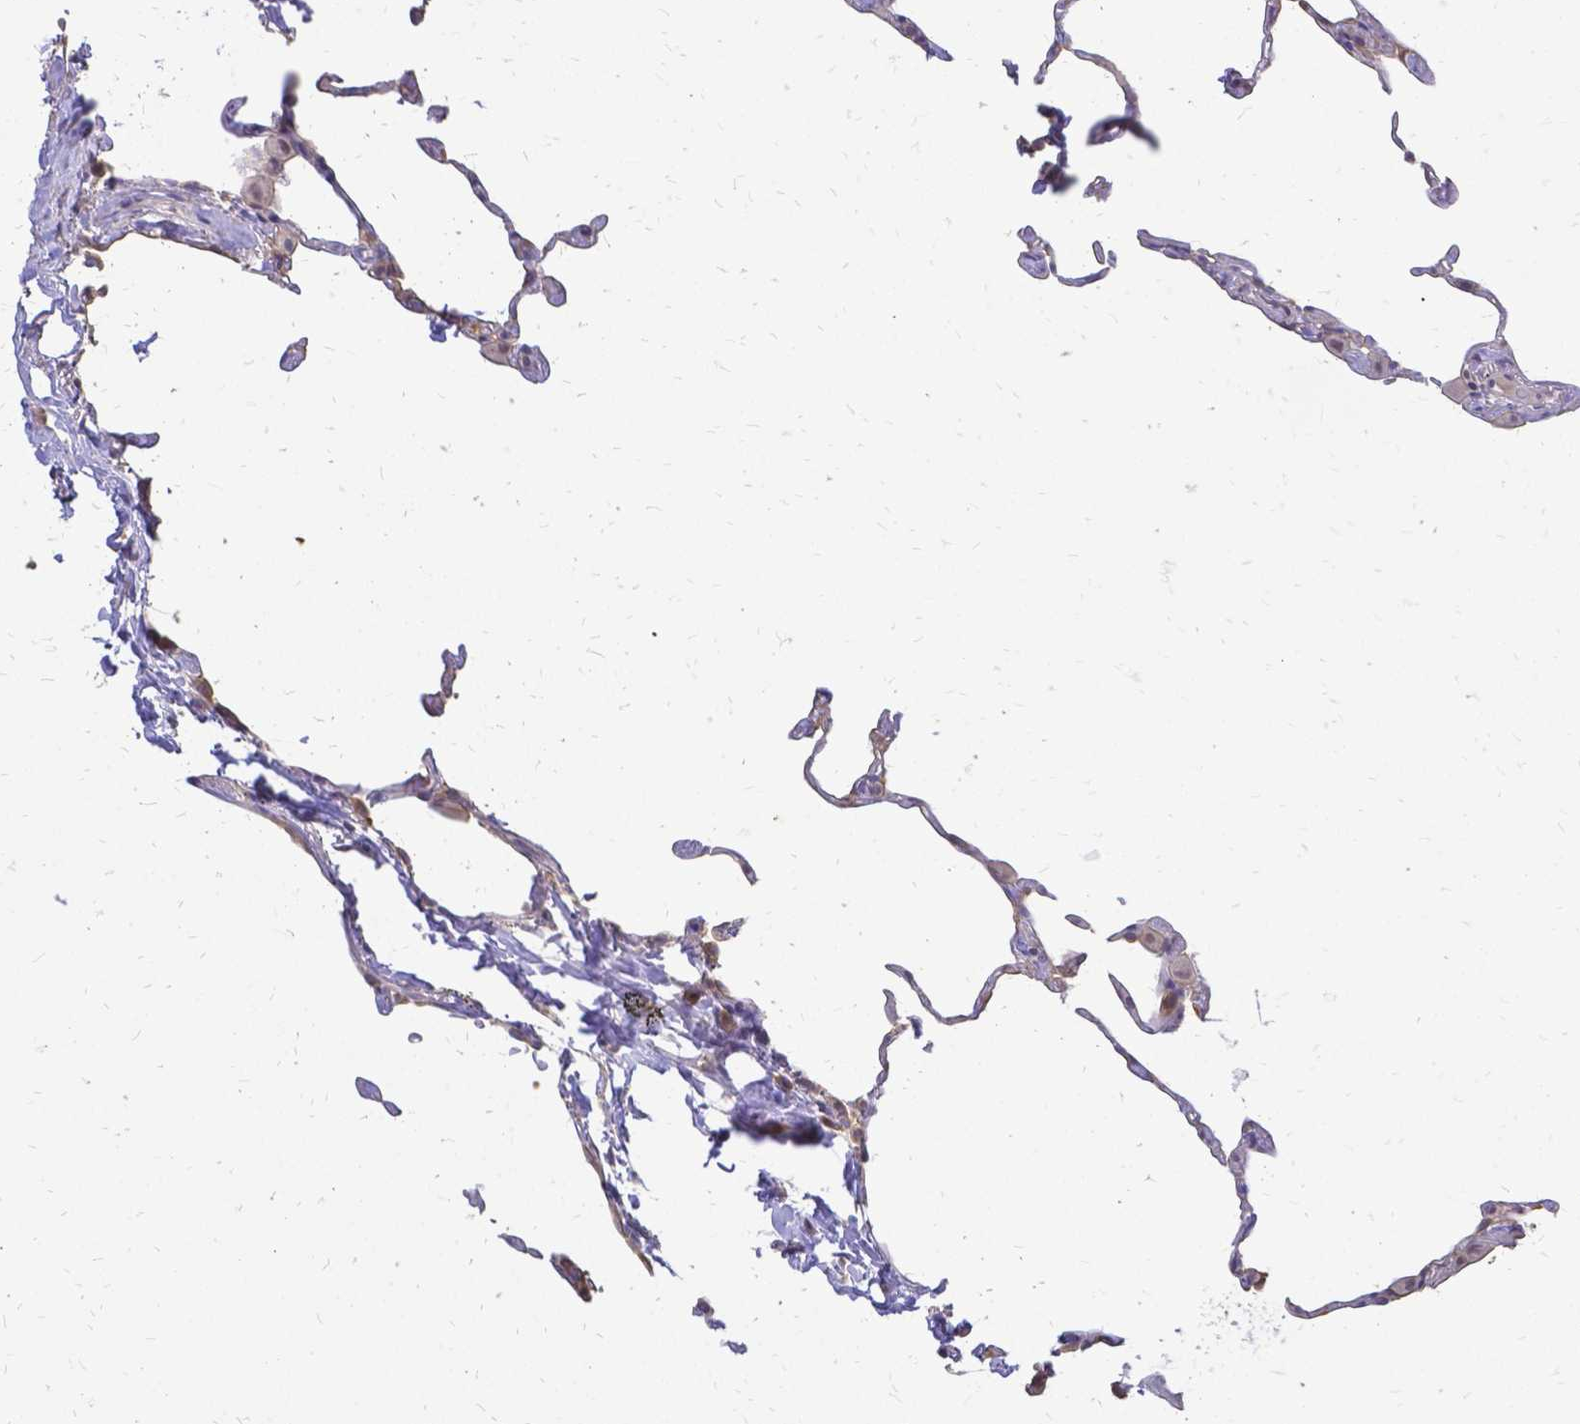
{"staining": {"intensity": "negative", "quantity": "none", "location": "none"}, "tissue": "lung", "cell_type": "Alveolar cells", "image_type": "normal", "snomed": [{"axis": "morphology", "description": "Normal tissue, NOS"}, {"axis": "topography", "description": "Lung"}], "caption": "Alveolar cells show no significant expression in normal lung. (Stains: DAB IHC with hematoxylin counter stain, Microscopy: brightfield microscopy at high magnification).", "gene": "CIB1", "patient": {"sex": "female", "age": 57}}